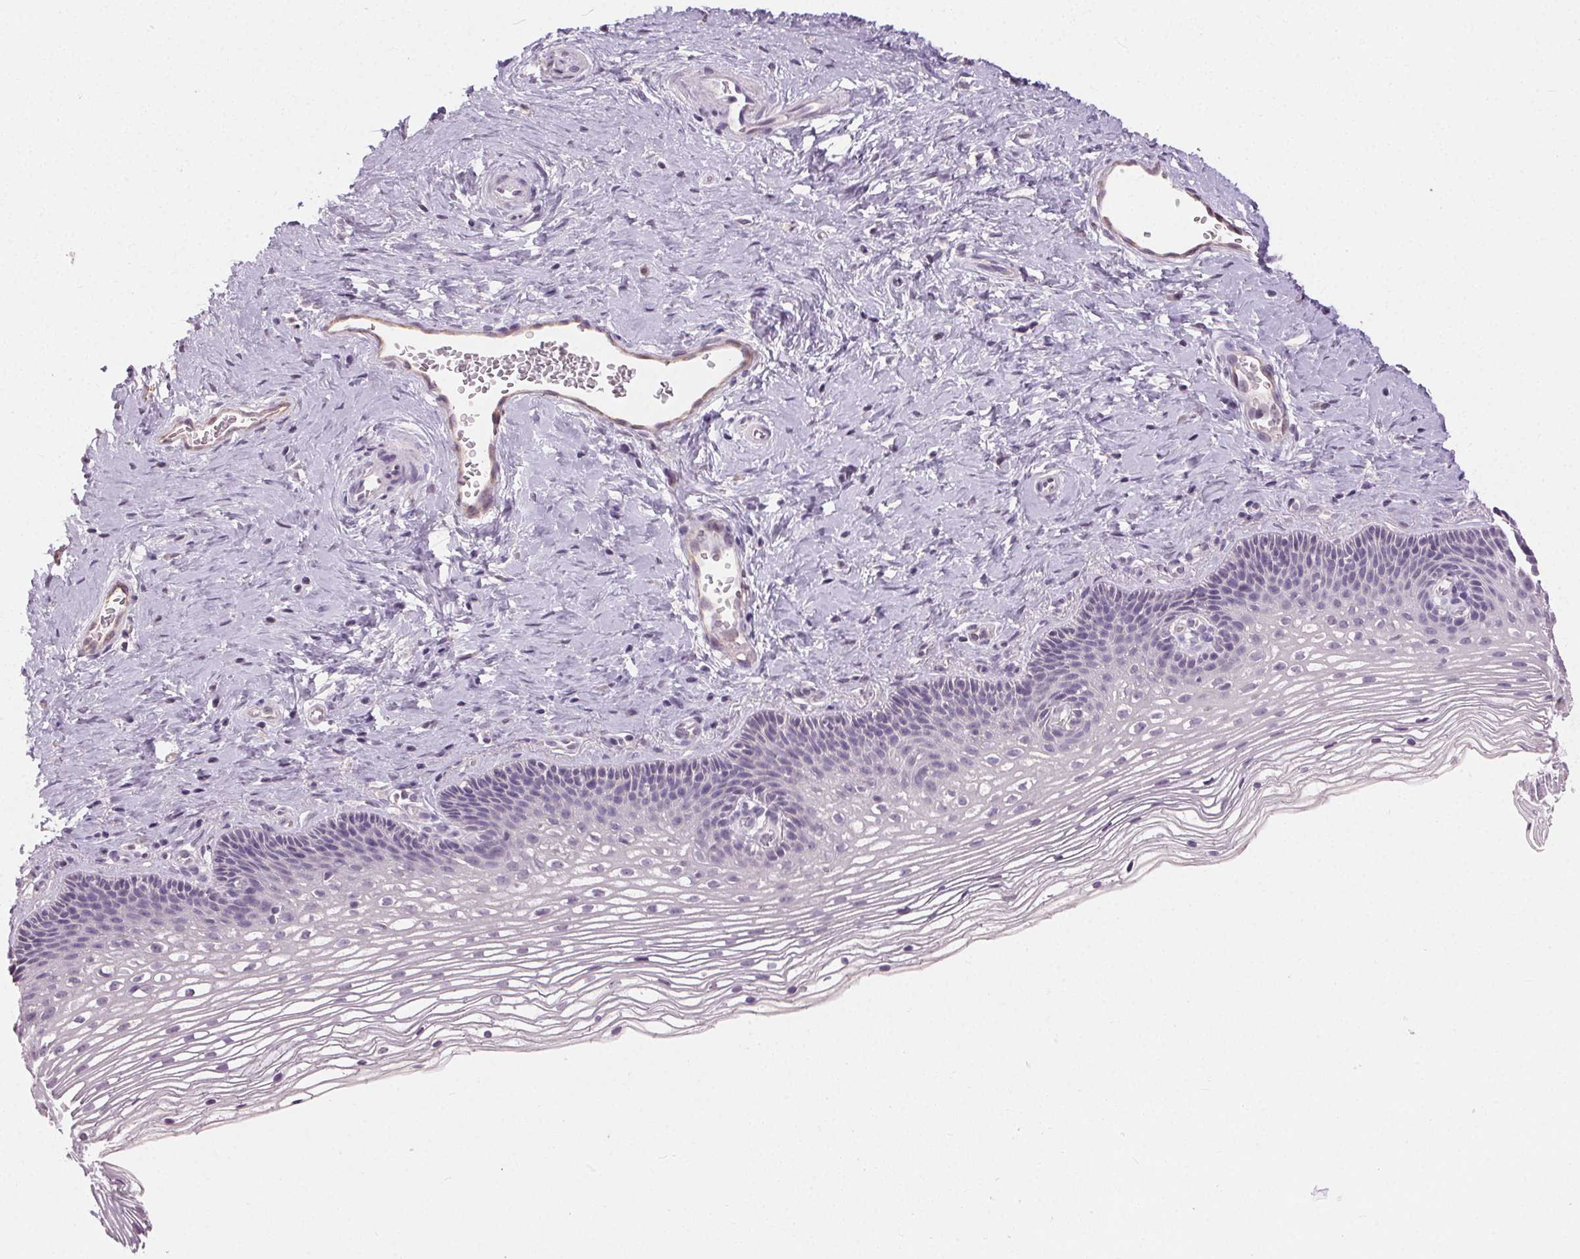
{"staining": {"intensity": "negative", "quantity": "none", "location": "none"}, "tissue": "cervix", "cell_type": "Glandular cells", "image_type": "normal", "snomed": [{"axis": "morphology", "description": "Normal tissue, NOS"}, {"axis": "topography", "description": "Cervix"}], "caption": "This image is of benign cervix stained with immunohistochemistry to label a protein in brown with the nuclei are counter-stained blue. There is no expression in glandular cells. Brightfield microscopy of immunohistochemistry stained with DAB (brown) and hematoxylin (blue), captured at high magnification.", "gene": "CLTRN", "patient": {"sex": "female", "age": 34}}